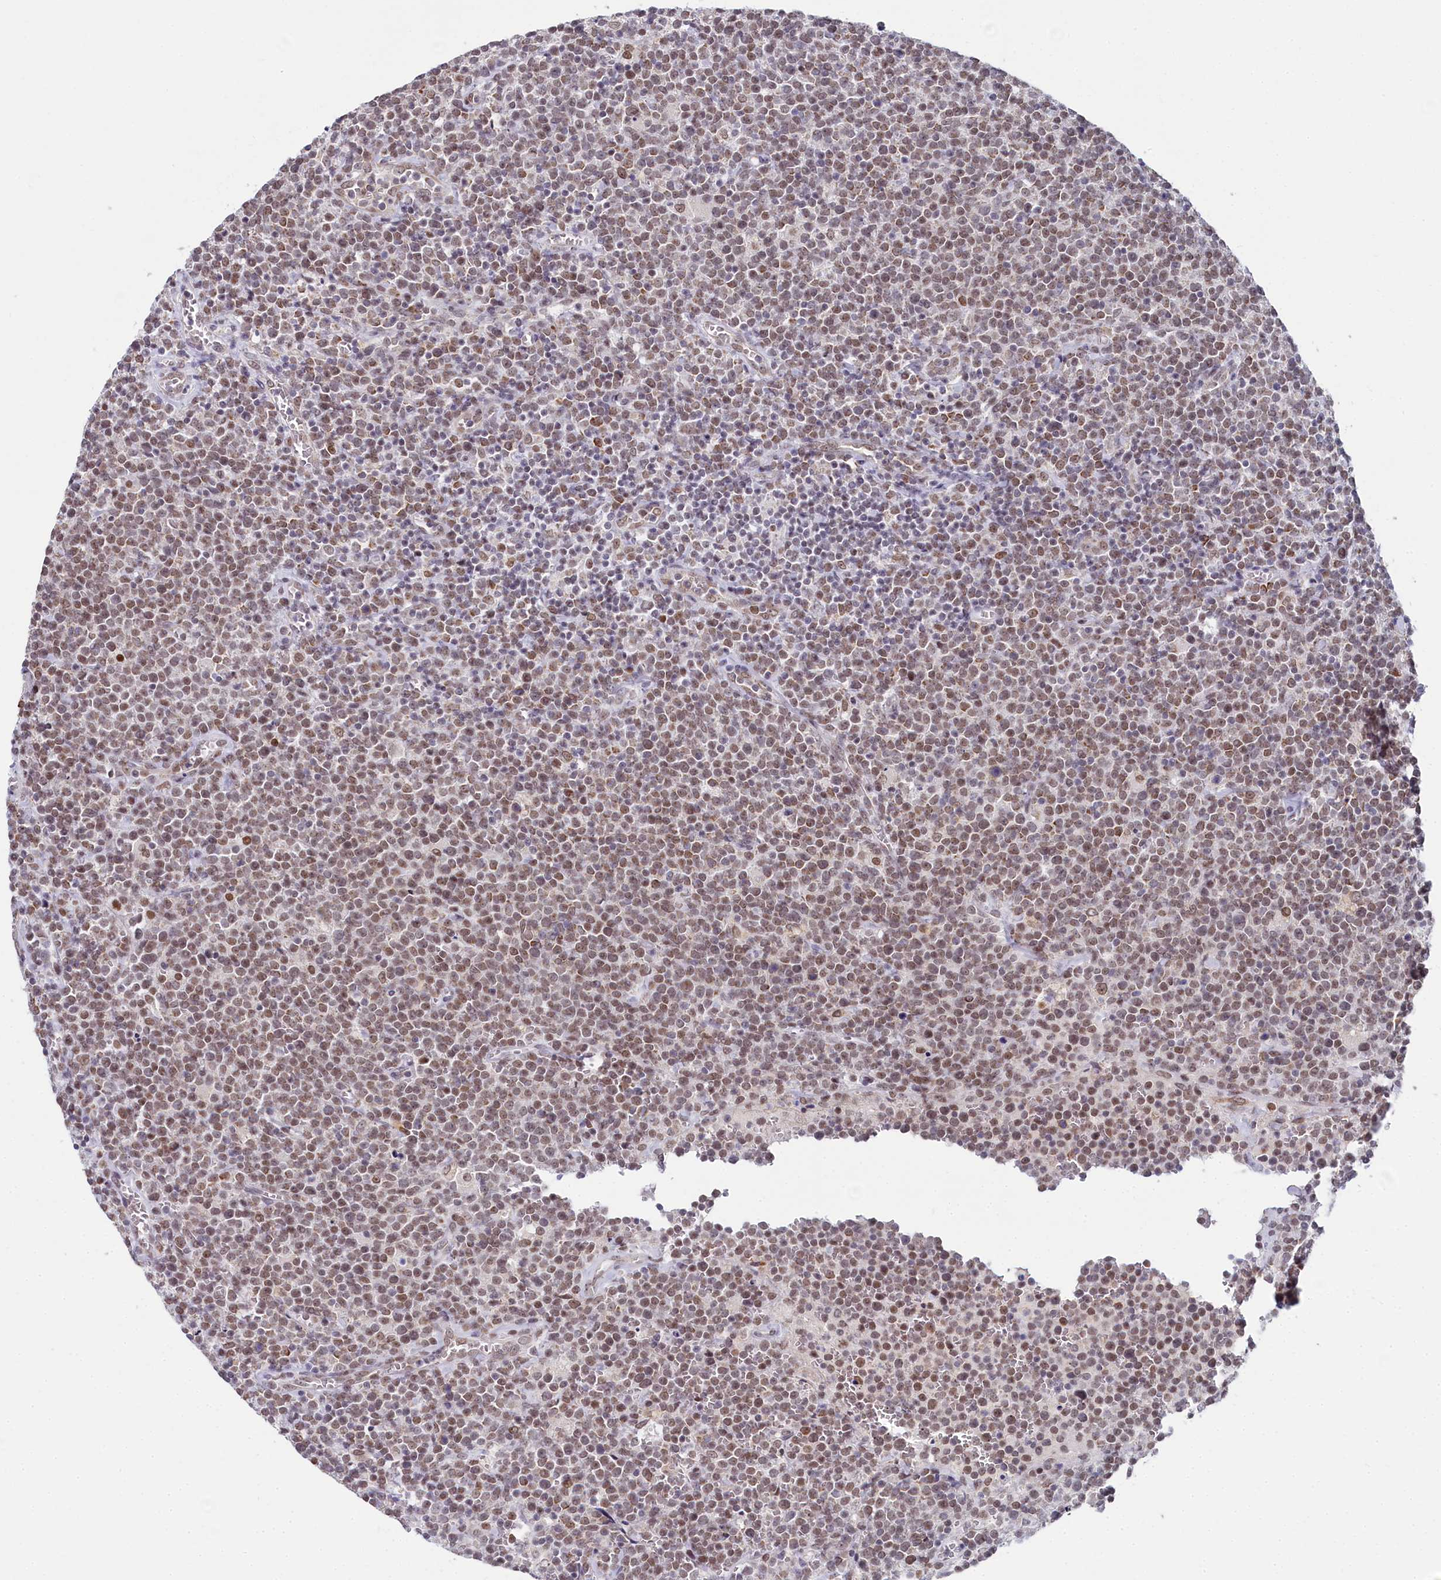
{"staining": {"intensity": "moderate", "quantity": ">75%", "location": "nuclear"}, "tissue": "lymphoma", "cell_type": "Tumor cells", "image_type": "cancer", "snomed": [{"axis": "morphology", "description": "Malignant lymphoma, non-Hodgkin's type, High grade"}, {"axis": "topography", "description": "Lymph node"}], "caption": "Immunohistochemical staining of high-grade malignant lymphoma, non-Hodgkin's type displays moderate nuclear protein staining in approximately >75% of tumor cells.", "gene": "PPHLN1", "patient": {"sex": "male", "age": 61}}